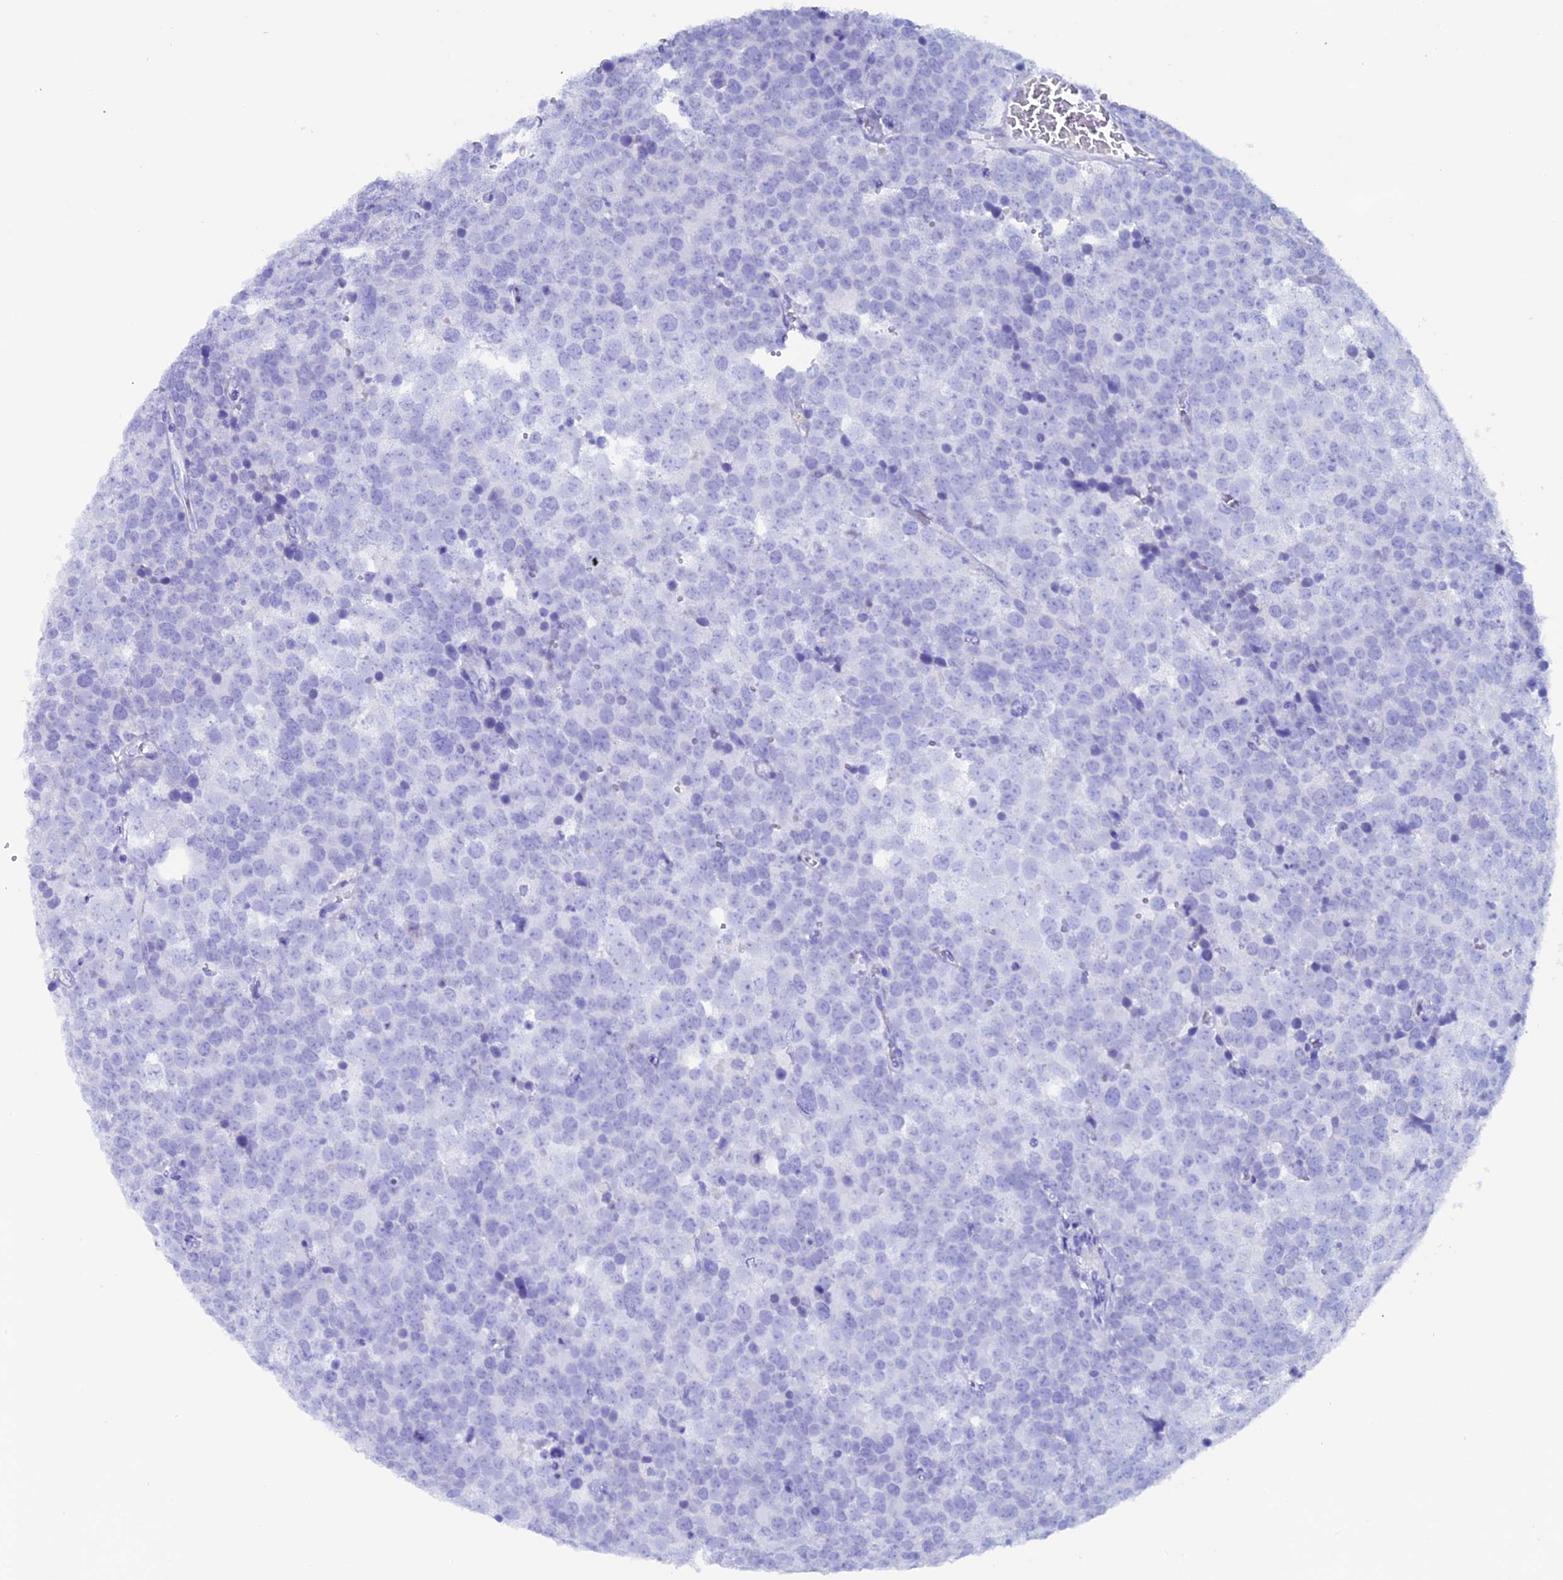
{"staining": {"intensity": "negative", "quantity": "none", "location": "none"}, "tissue": "testis cancer", "cell_type": "Tumor cells", "image_type": "cancer", "snomed": [{"axis": "morphology", "description": "Seminoma, NOS"}, {"axis": "topography", "description": "Testis"}], "caption": "This photomicrograph is of testis cancer (seminoma) stained with immunohistochemistry (IHC) to label a protein in brown with the nuclei are counter-stained blue. There is no staining in tumor cells.", "gene": "ANKRD29", "patient": {"sex": "male", "age": 71}}